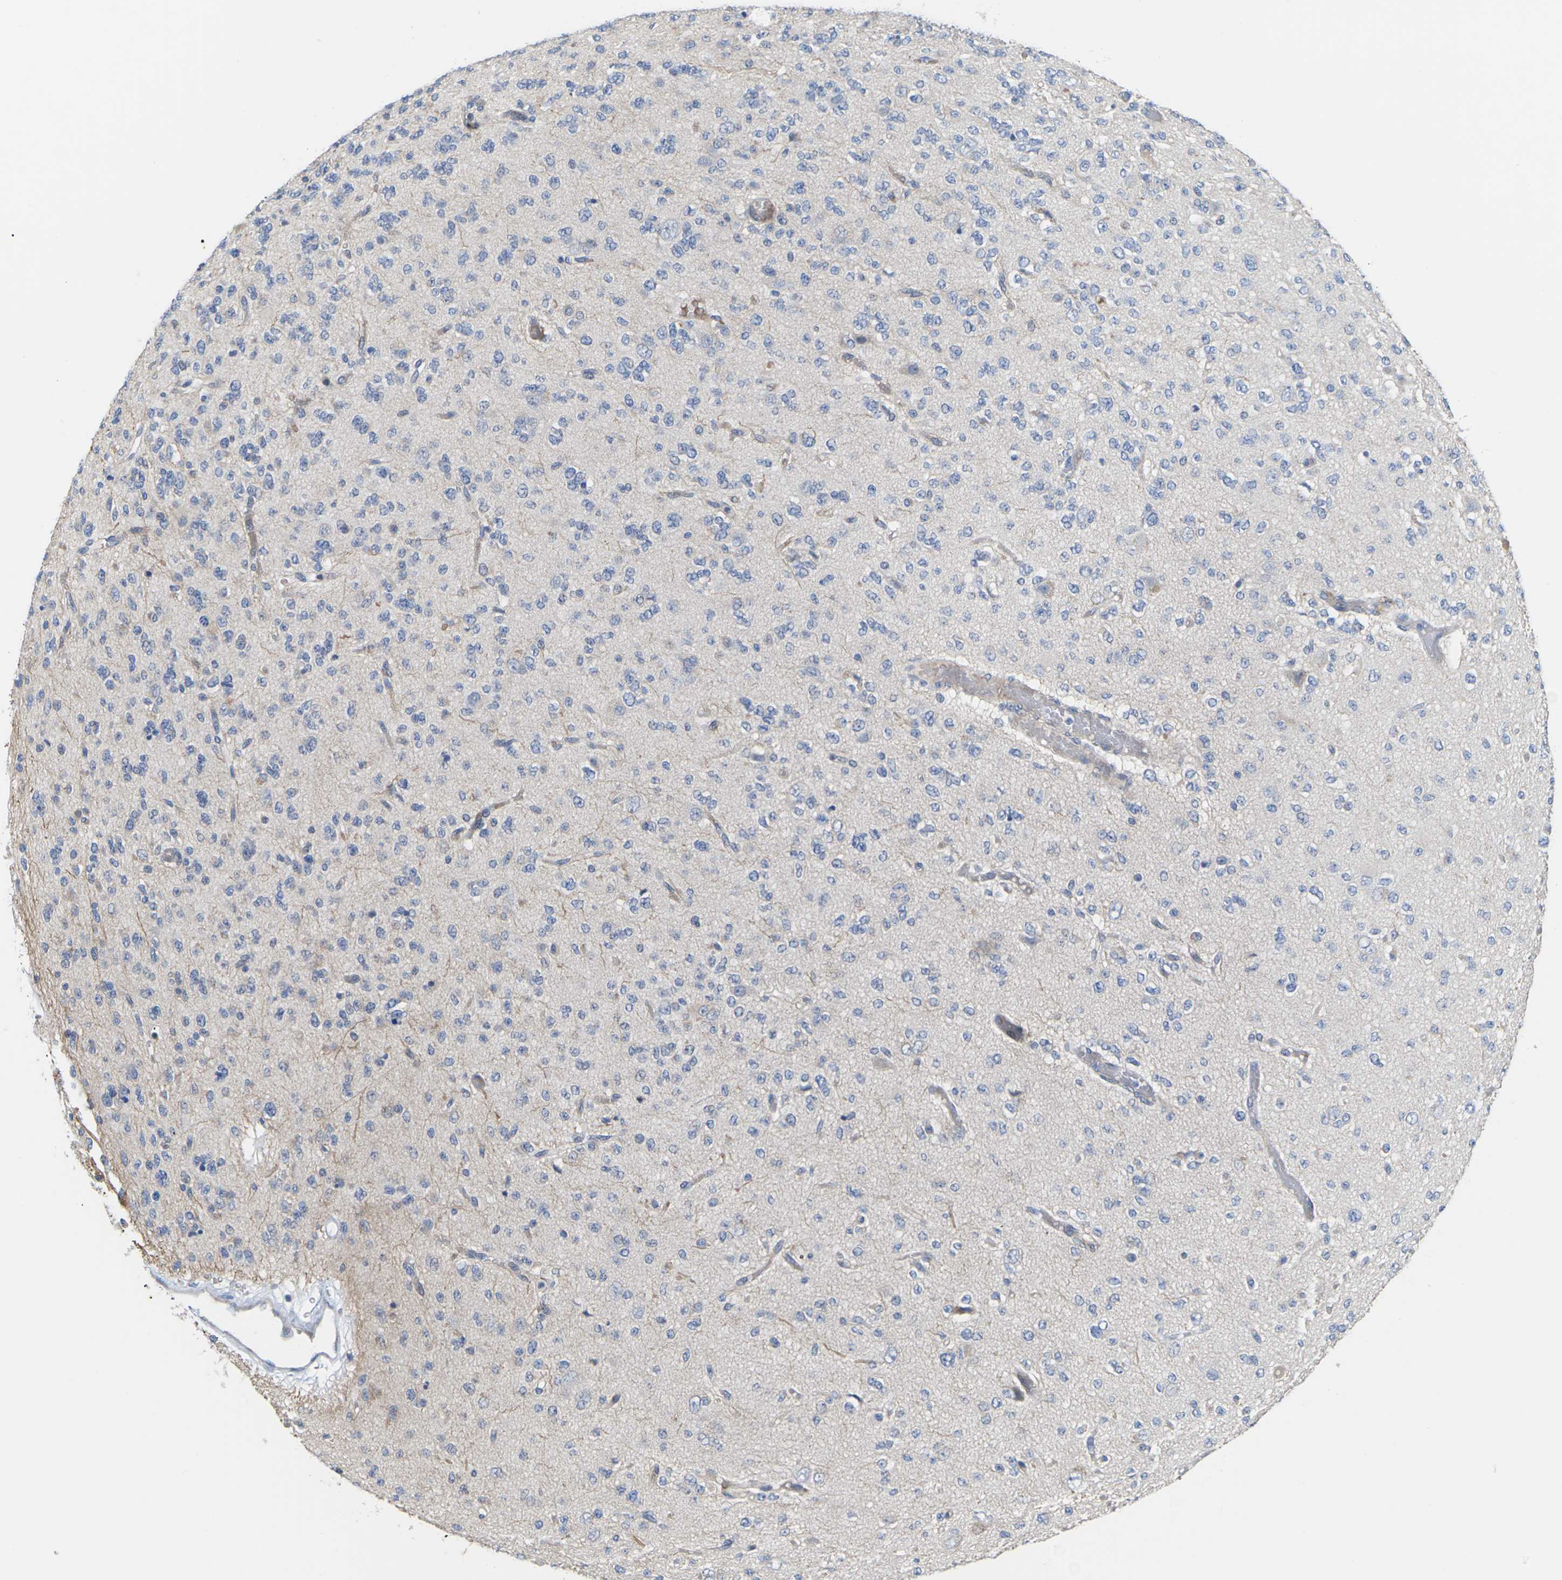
{"staining": {"intensity": "negative", "quantity": "none", "location": "none"}, "tissue": "glioma", "cell_type": "Tumor cells", "image_type": "cancer", "snomed": [{"axis": "morphology", "description": "Glioma, malignant, Low grade"}, {"axis": "topography", "description": "Brain"}], "caption": "Malignant glioma (low-grade) was stained to show a protein in brown. There is no significant expression in tumor cells.", "gene": "TMCO4", "patient": {"sex": "male", "age": 38}}